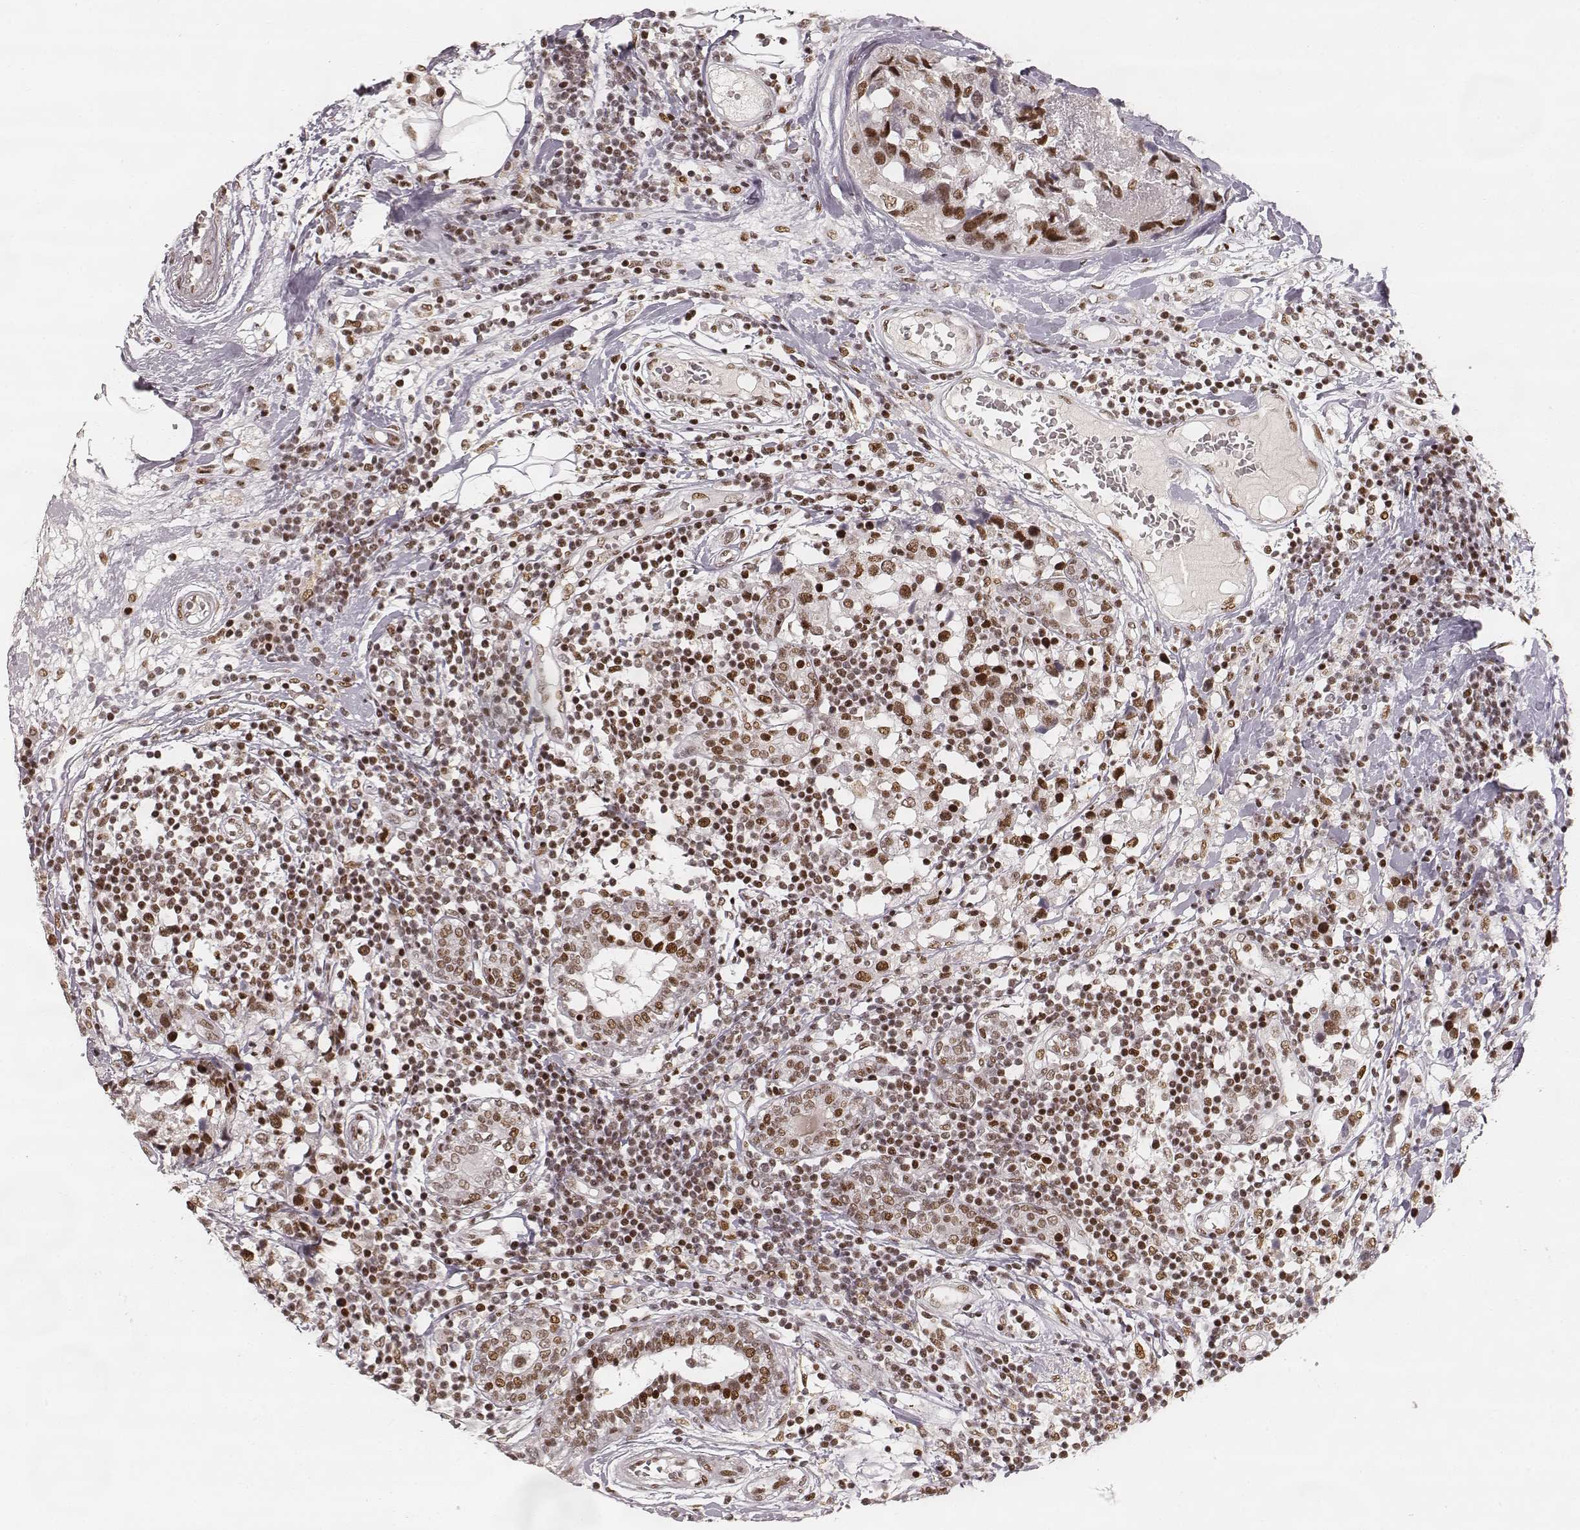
{"staining": {"intensity": "moderate", "quantity": ">75%", "location": "nuclear"}, "tissue": "breast cancer", "cell_type": "Tumor cells", "image_type": "cancer", "snomed": [{"axis": "morphology", "description": "Lobular carcinoma"}, {"axis": "topography", "description": "Breast"}], "caption": "Immunohistochemical staining of lobular carcinoma (breast) displays medium levels of moderate nuclear positivity in approximately >75% of tumor cells.", "gene": "HNRNPC", "patient": {"sex": "female", "age": 59}}